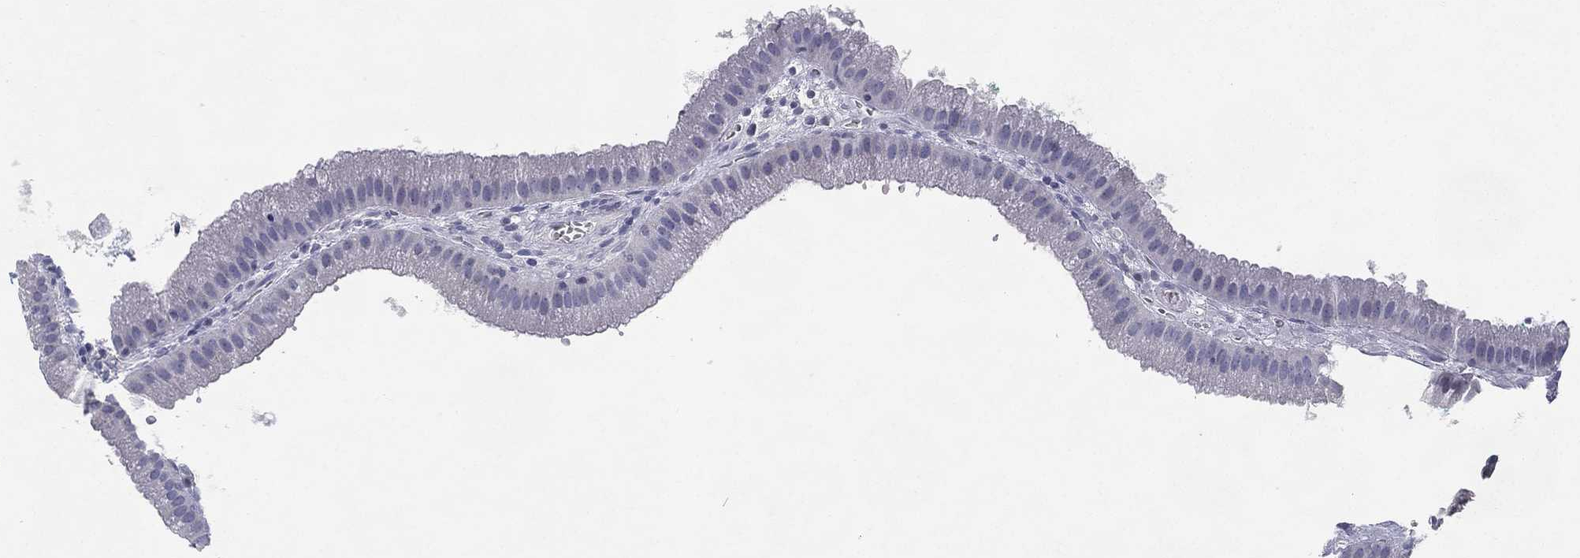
{"staining": {"intensity": "negative", "quantity": "none", "location": "none"}, "tissue": "gallbladder", "cell_type": "Glandular cells", "image_type": "normal", "snomed": [{"axis": "morphology", "description": "Normal tissue, NOS"}, {"axis": "topography", "description": "Gallbladder"}], "caption": "A high-resolution histopathology image shows immunohistochemistry (IHC) staining of unremarkable gallbladder, which exhibits no significant staining in glandular cells. (DAB (3,3'-diaminobenzidine) immunohistochemistry with hematoxylin counter stain).", "gene": "RGS13", "patient": {"sex": "male", "age": 67}}